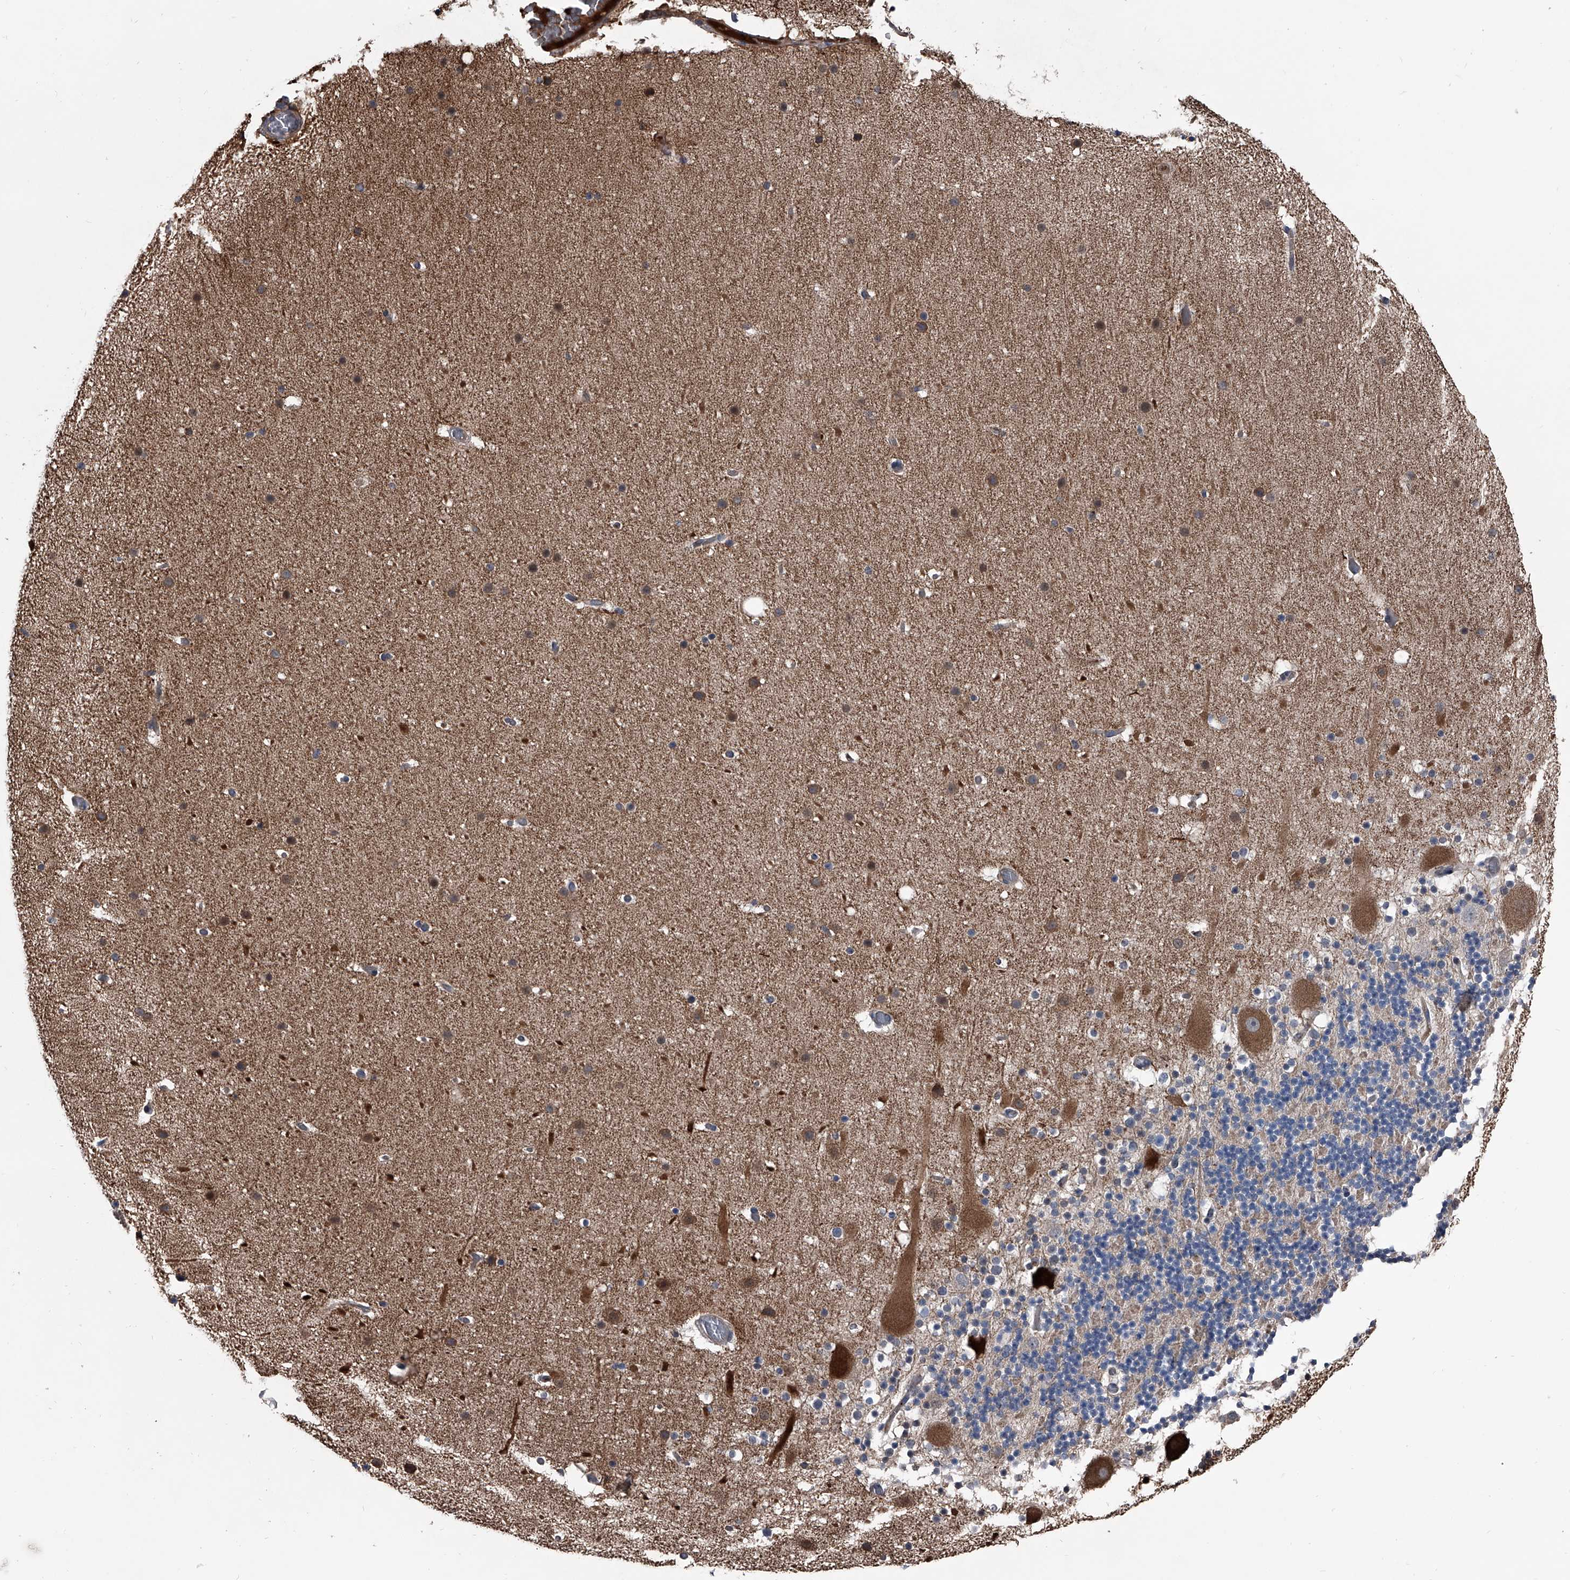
{"staining": {"intensity": "negative", "quantity": "none", "location": "none"}, "tissue": "cerebellum", "cell_type": "Cells in granular layer", "image_type": "normal", "snomed": [{"axis": "morphology", "description": "Normal tissue, NOS"}, {"axis": "topography", "description": "Cerebellum"}], "caption": "DAB (3,3'-diaminobenzidine) immunohistochemical staining of unremarkable human cerebellum demonstrates no significant staining in cells in granular layer. (IHC, brightfield microscopy, high magnification).", "gene": "KIF13A", "patient": {"sex": "male", "age": 57}}